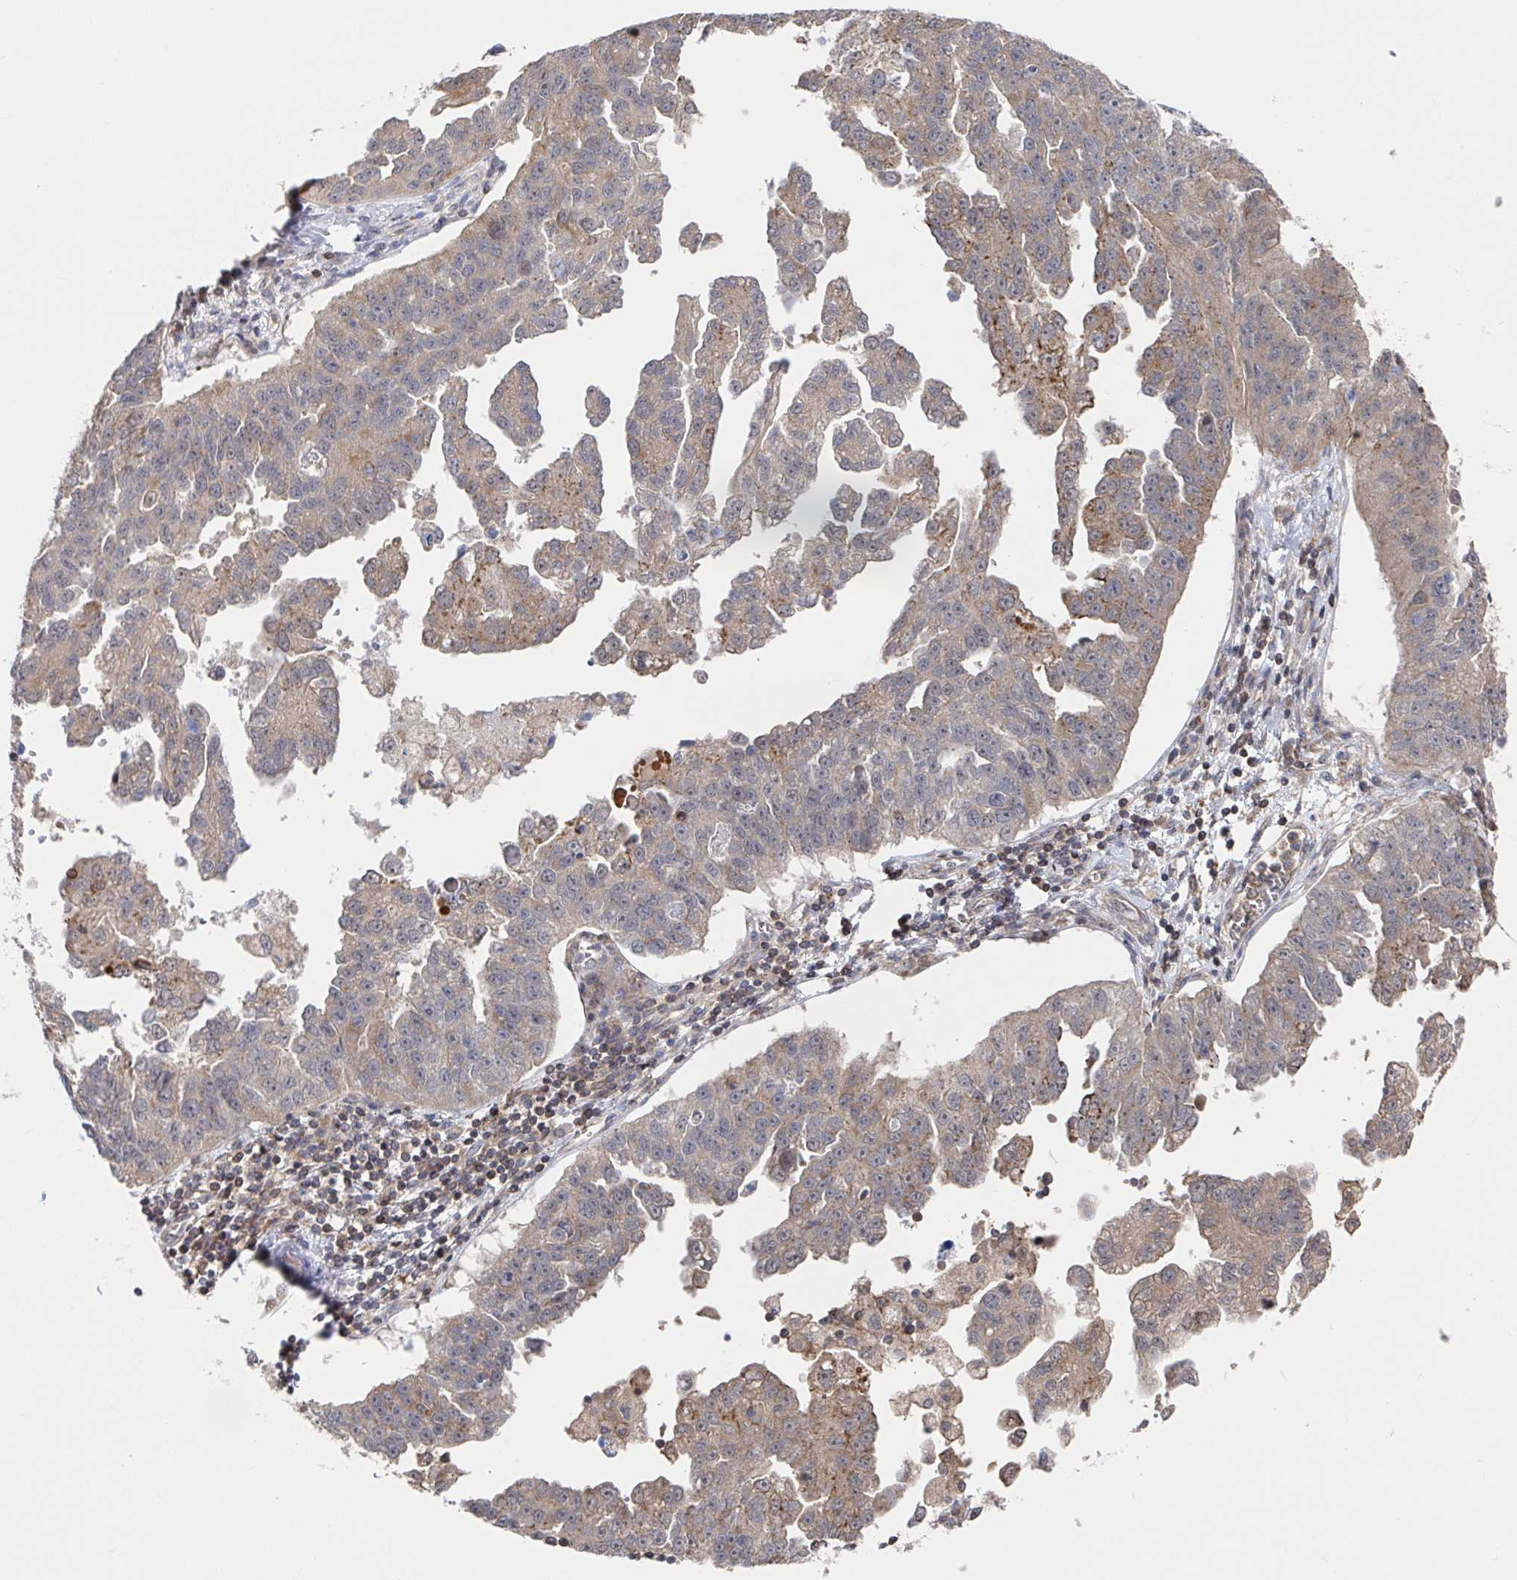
{"staining": {"intensity": "weak", "quantity": ">75%", "location": "cytoplasmic/membranous"}, "tissue": "ovarian cancer", "cell_type": "Tumor cells", "image_type": "cancer", "snomed": [{"axis": "morphology", "description": "Cystadenocarcinoma, serous, NOS"}, {"axis": "topography", "description": "Ovary"}], "caption": "The micrograph displays a brown stain indicating the presence of a protein in the cytoplasmic/membranous of tumor cells in ovarian serous cystadenocarcinoma.", "gene": "DHRS12", "patient": {"sex": "female", "age": 75}}